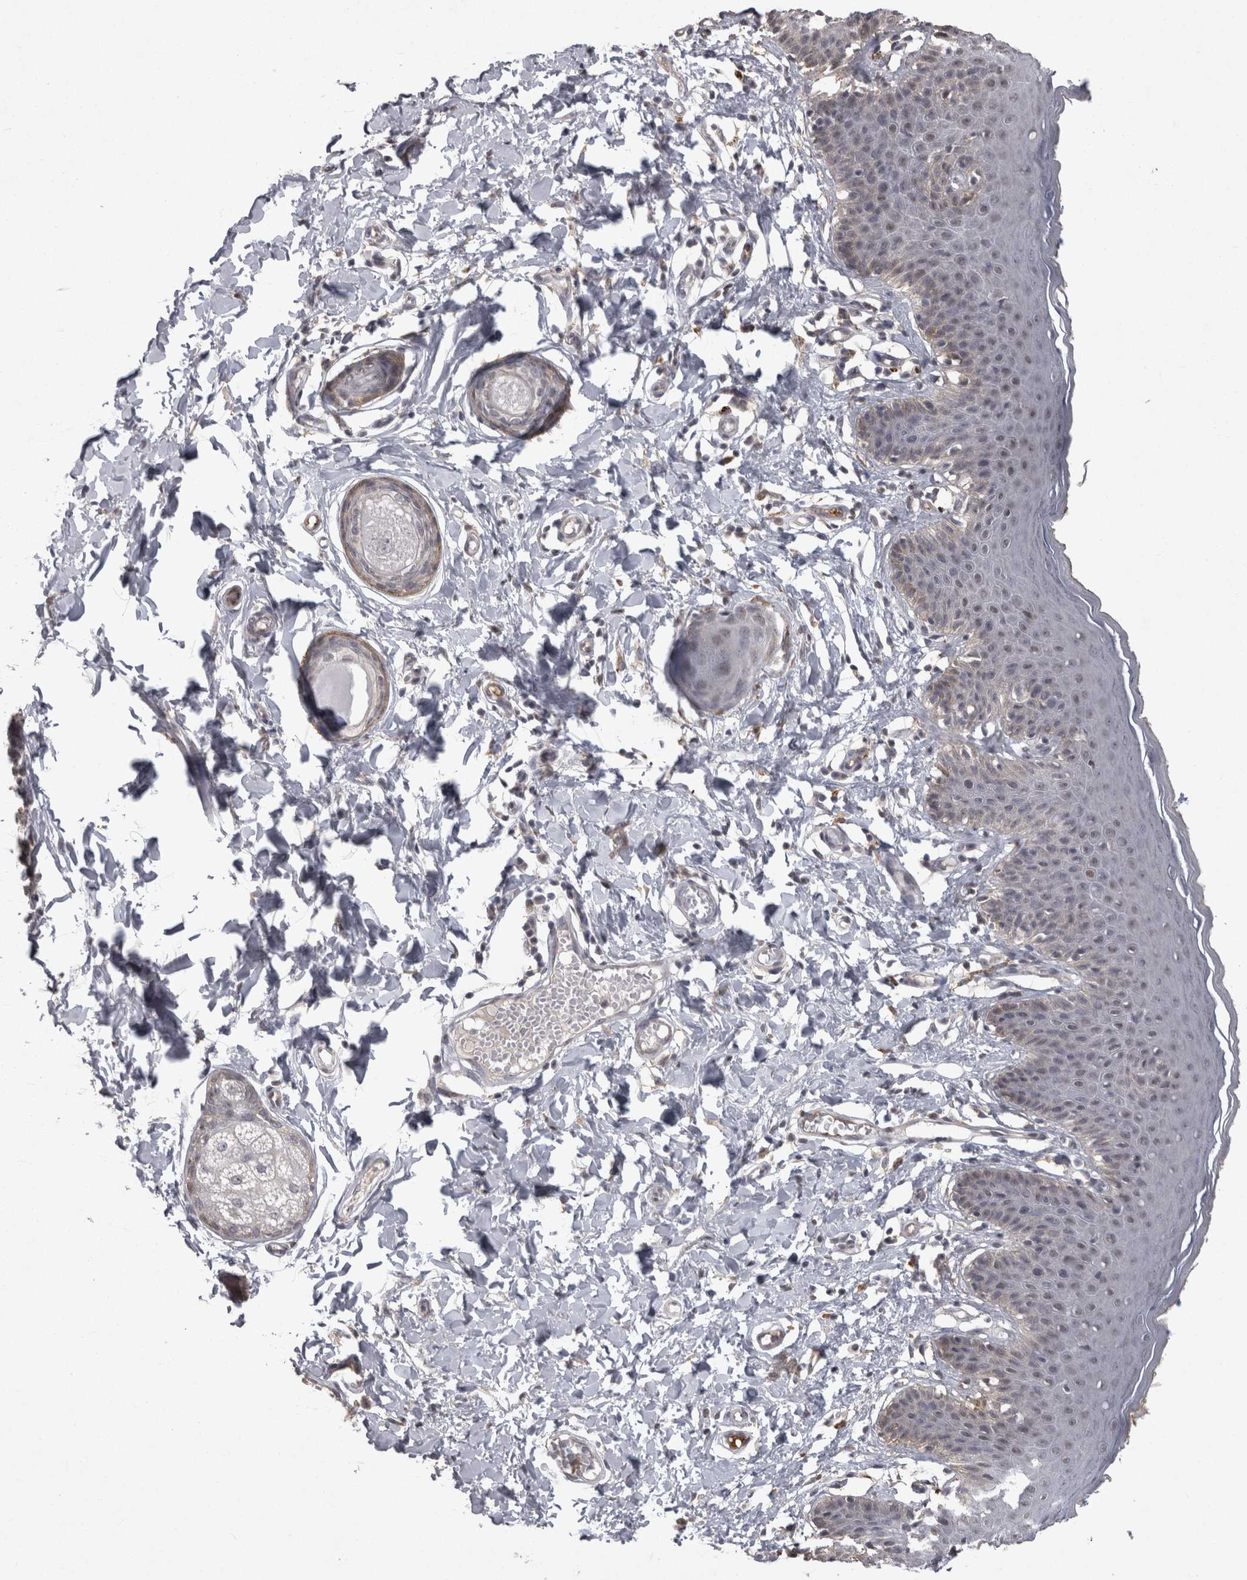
{"staining": {"intensity": "weak", "quantity": "25%-75%", "location": "nuclear"}, "tissue": "skin", "cell_type": "Epidermal cells", "image_type": "normal", "snomed": [{"axis": "morphology", "description": "Normal tissue, NOS"}, {"axis": "topography", "description": "Vulva"}], "caption": "Protein expression by immunohistochemistry (IHC) reveals weak nuclear expression in approximately 25%-75% of epidermal cells in unremarkable skin.", "gene": "MEP1A", "patient": {"sex": "female", "age": 66}}